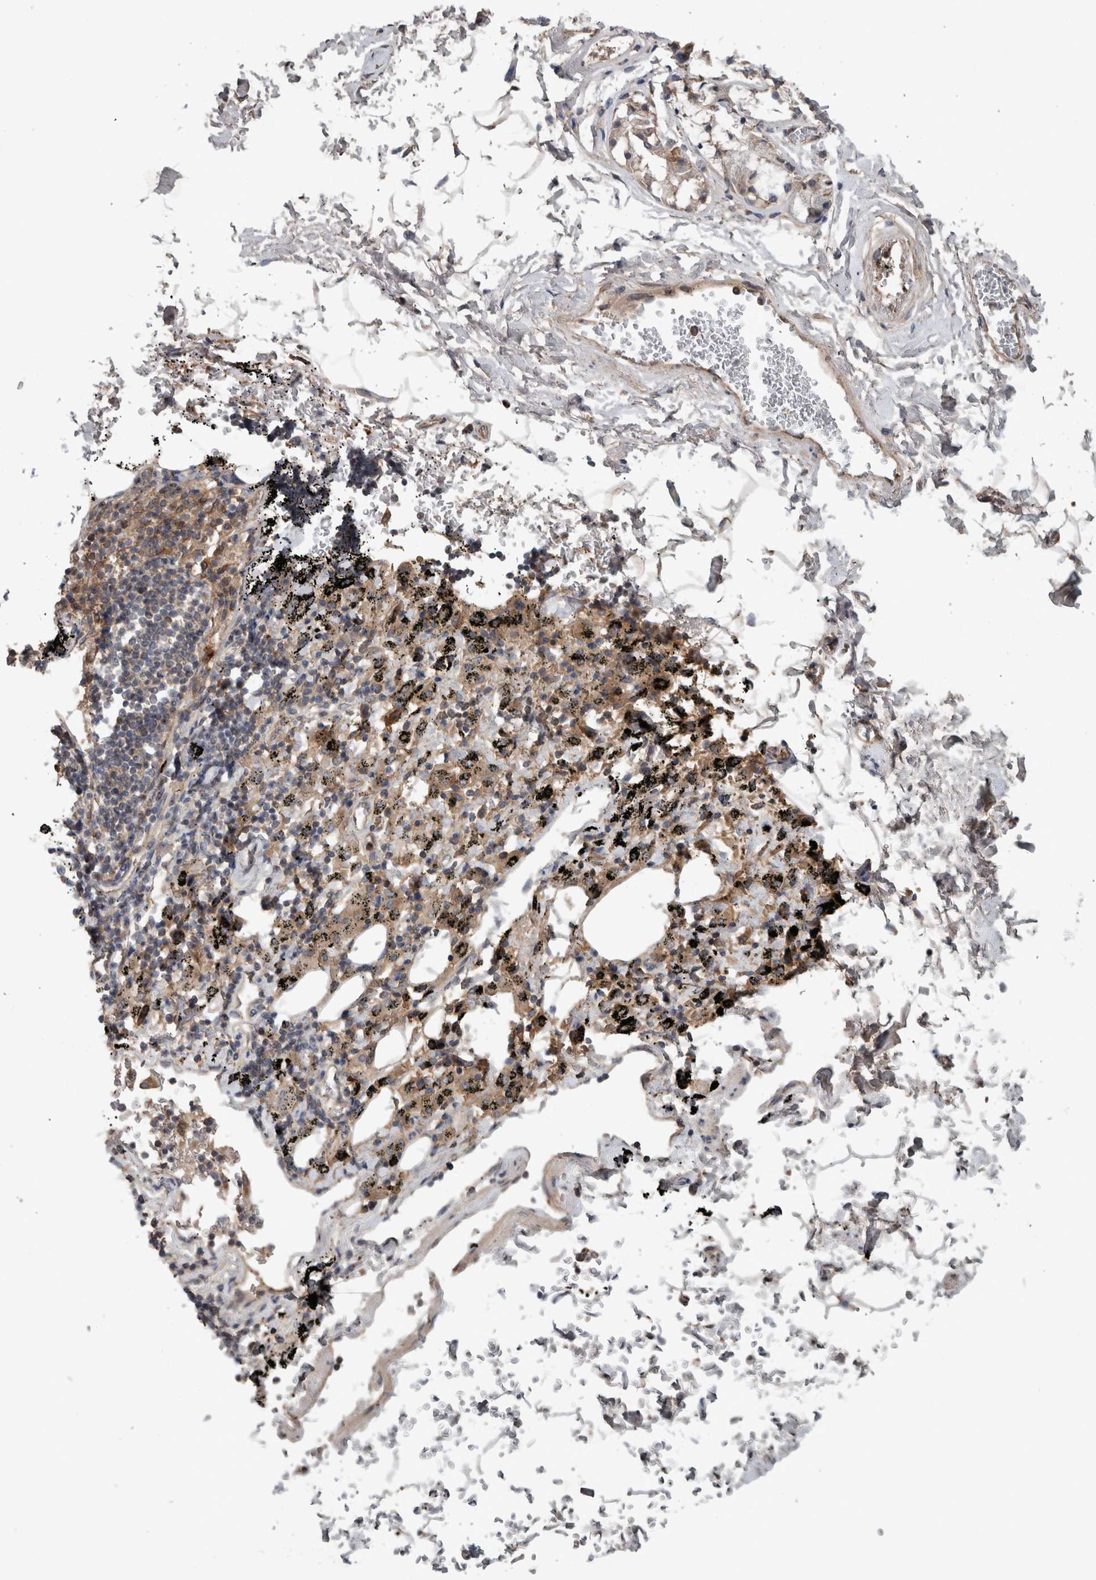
{"staining": {"intensity": "negative", "quantity": "none", "location": "none"}, "tissue": "adipose tissue", "cell_type": "Adipocytes", "image_type": "normal", "snomed": [{"axis": "morphology", "description": "Normal tissue, NOS"}, {"axis": "topography", "description": "Cartilage tissue"}, {"axis": "topography", "description": "Lung"}], "caption": "An image of adipose tissue stained for a protein reveals no brown staining in adipocytes. (Brightfield microscopy of DAB IHC at high magnification).", "gene": "TARBP1", "patient": {"sex": "female", "age": 77}}